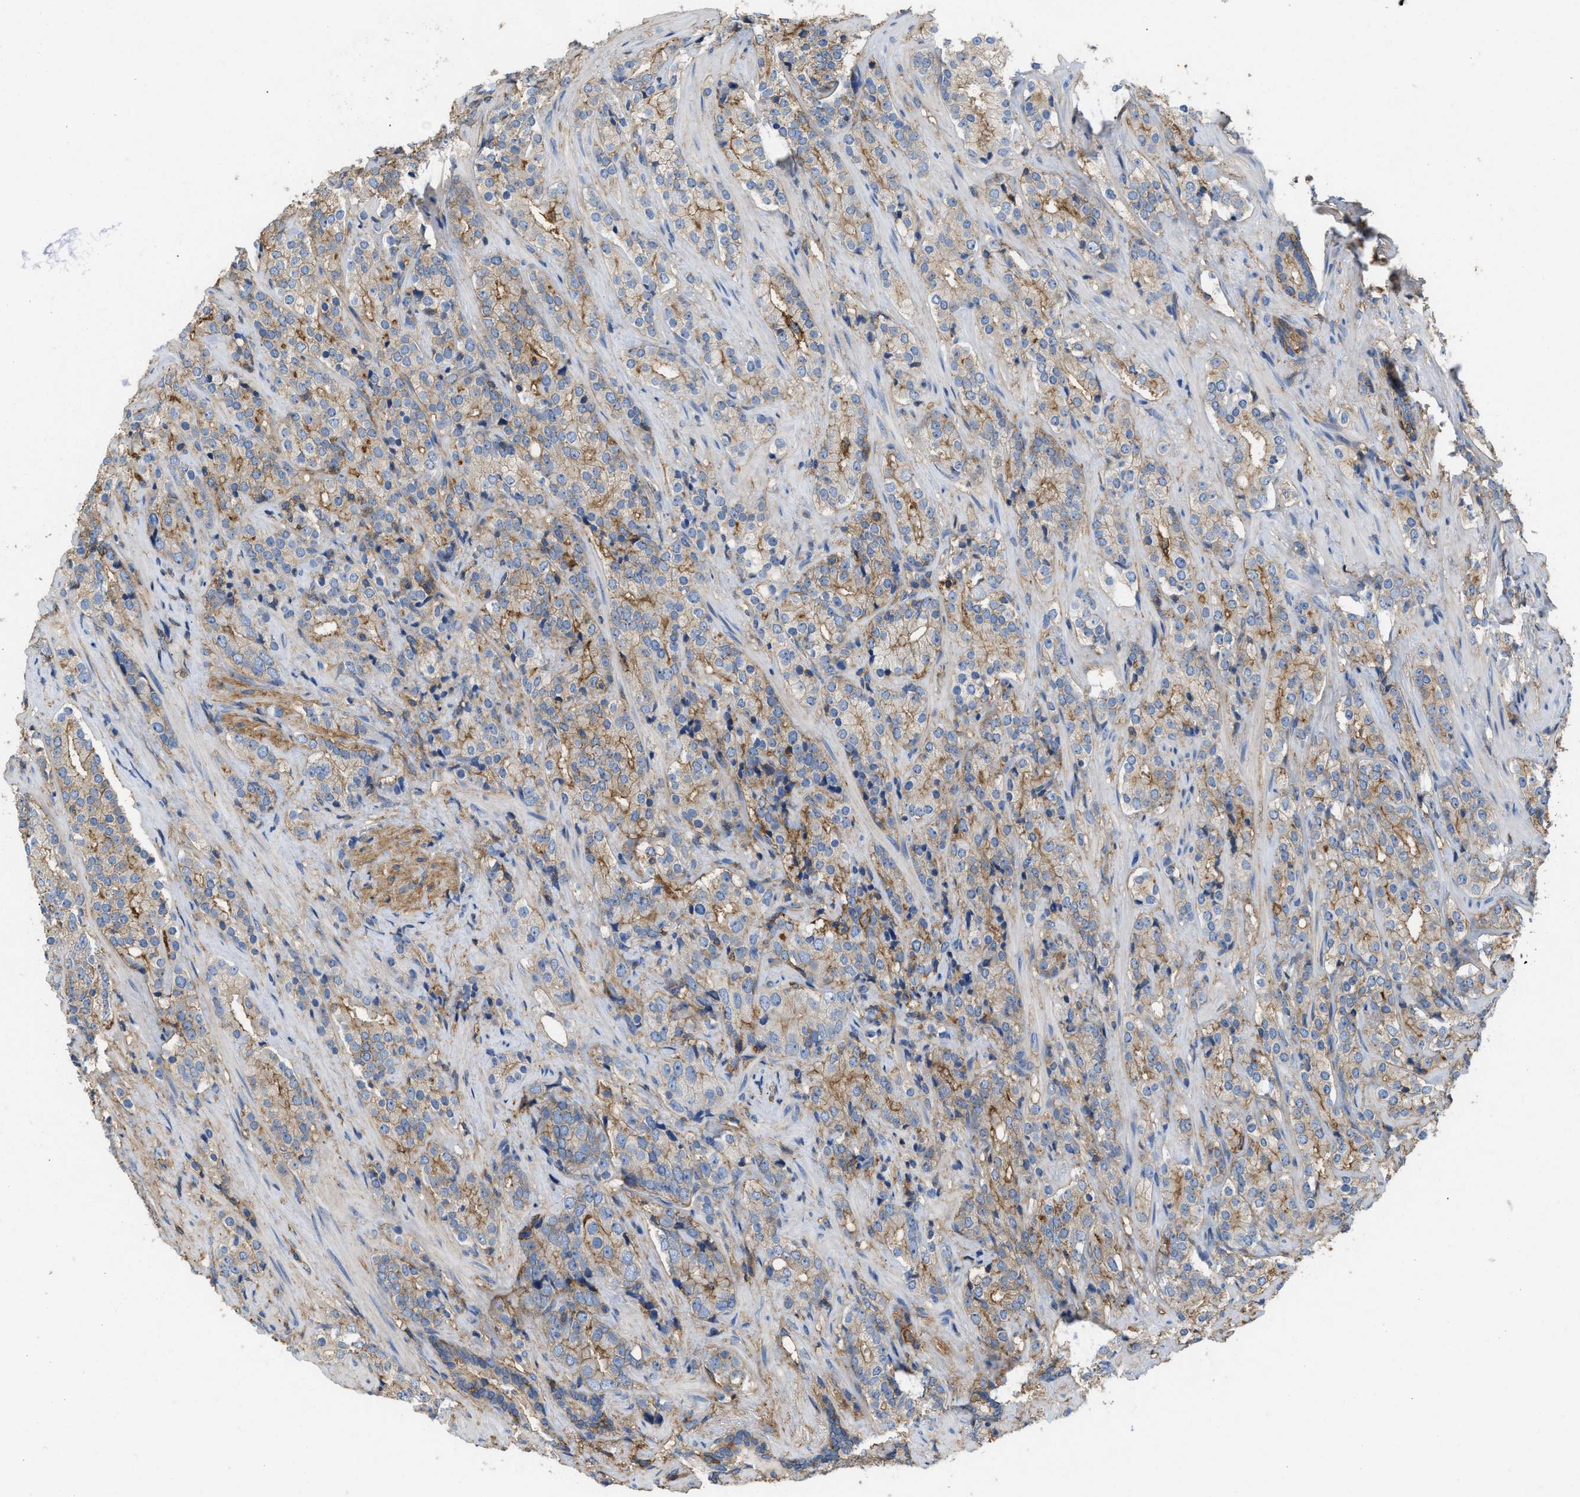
{"staining": {"intensity": "moderate", "quantity": "25%-75%", "location": "cytoplasmic/membranous"}, "tissue": "prostate cancer", "cell_type": "Tumor cells", "image_type": "cancer", "snomed": [{"axis": "morphology", "description": "Adenocarcinoma, High grade"}, {"axis": "topography", "description": "Prostate"}], "caption": "The immunohistochemical stain shows moderate cytoplasmic/membranous positivity in tumor cells of prostate cancer (adenocarcinoma (high-grade)) tissue.", "gene": "GNB4", "patient": {"sex": "male", "age": 71}}